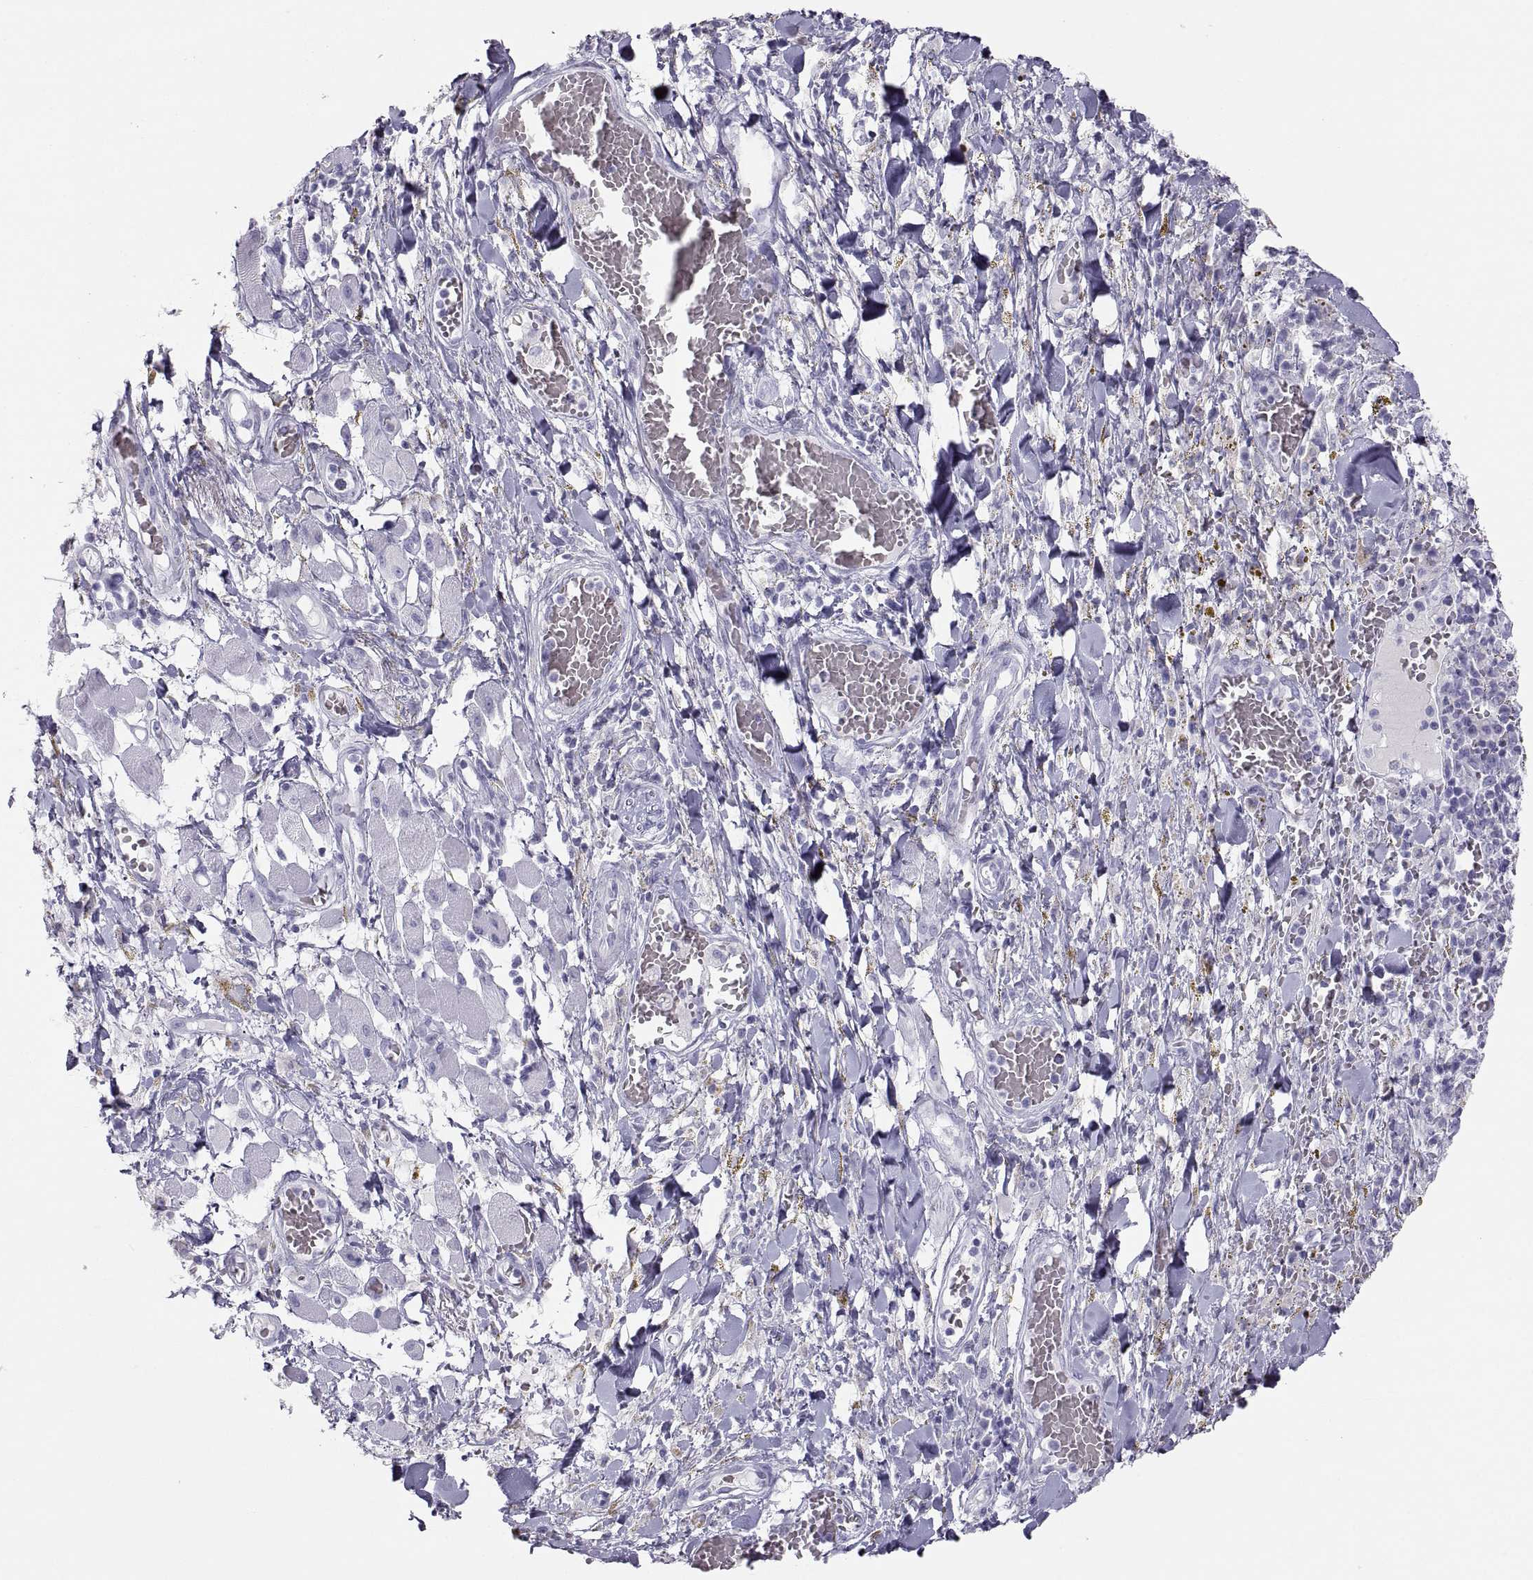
{"staining": {"intensity": "negative", "quantity": "none", "location": "none"}, "tissue": "melanoma", "cell_type": "Tumor cells", "image_type": "cancer", "snomed": [{"axis": "morphology", "description": "Malignant melanoma, NOS"}, {"axis": "topography", "description": "Skin"}], "caption": "This photomicrograph is of melanoma stained with immunohistochemistry (IHC) to label a protein in brown with the nuclei are counter-stained blue. There is no staining in tumor cells.", "gene": "SEMG1", "patient": {"sex": "female", "age": 91}}